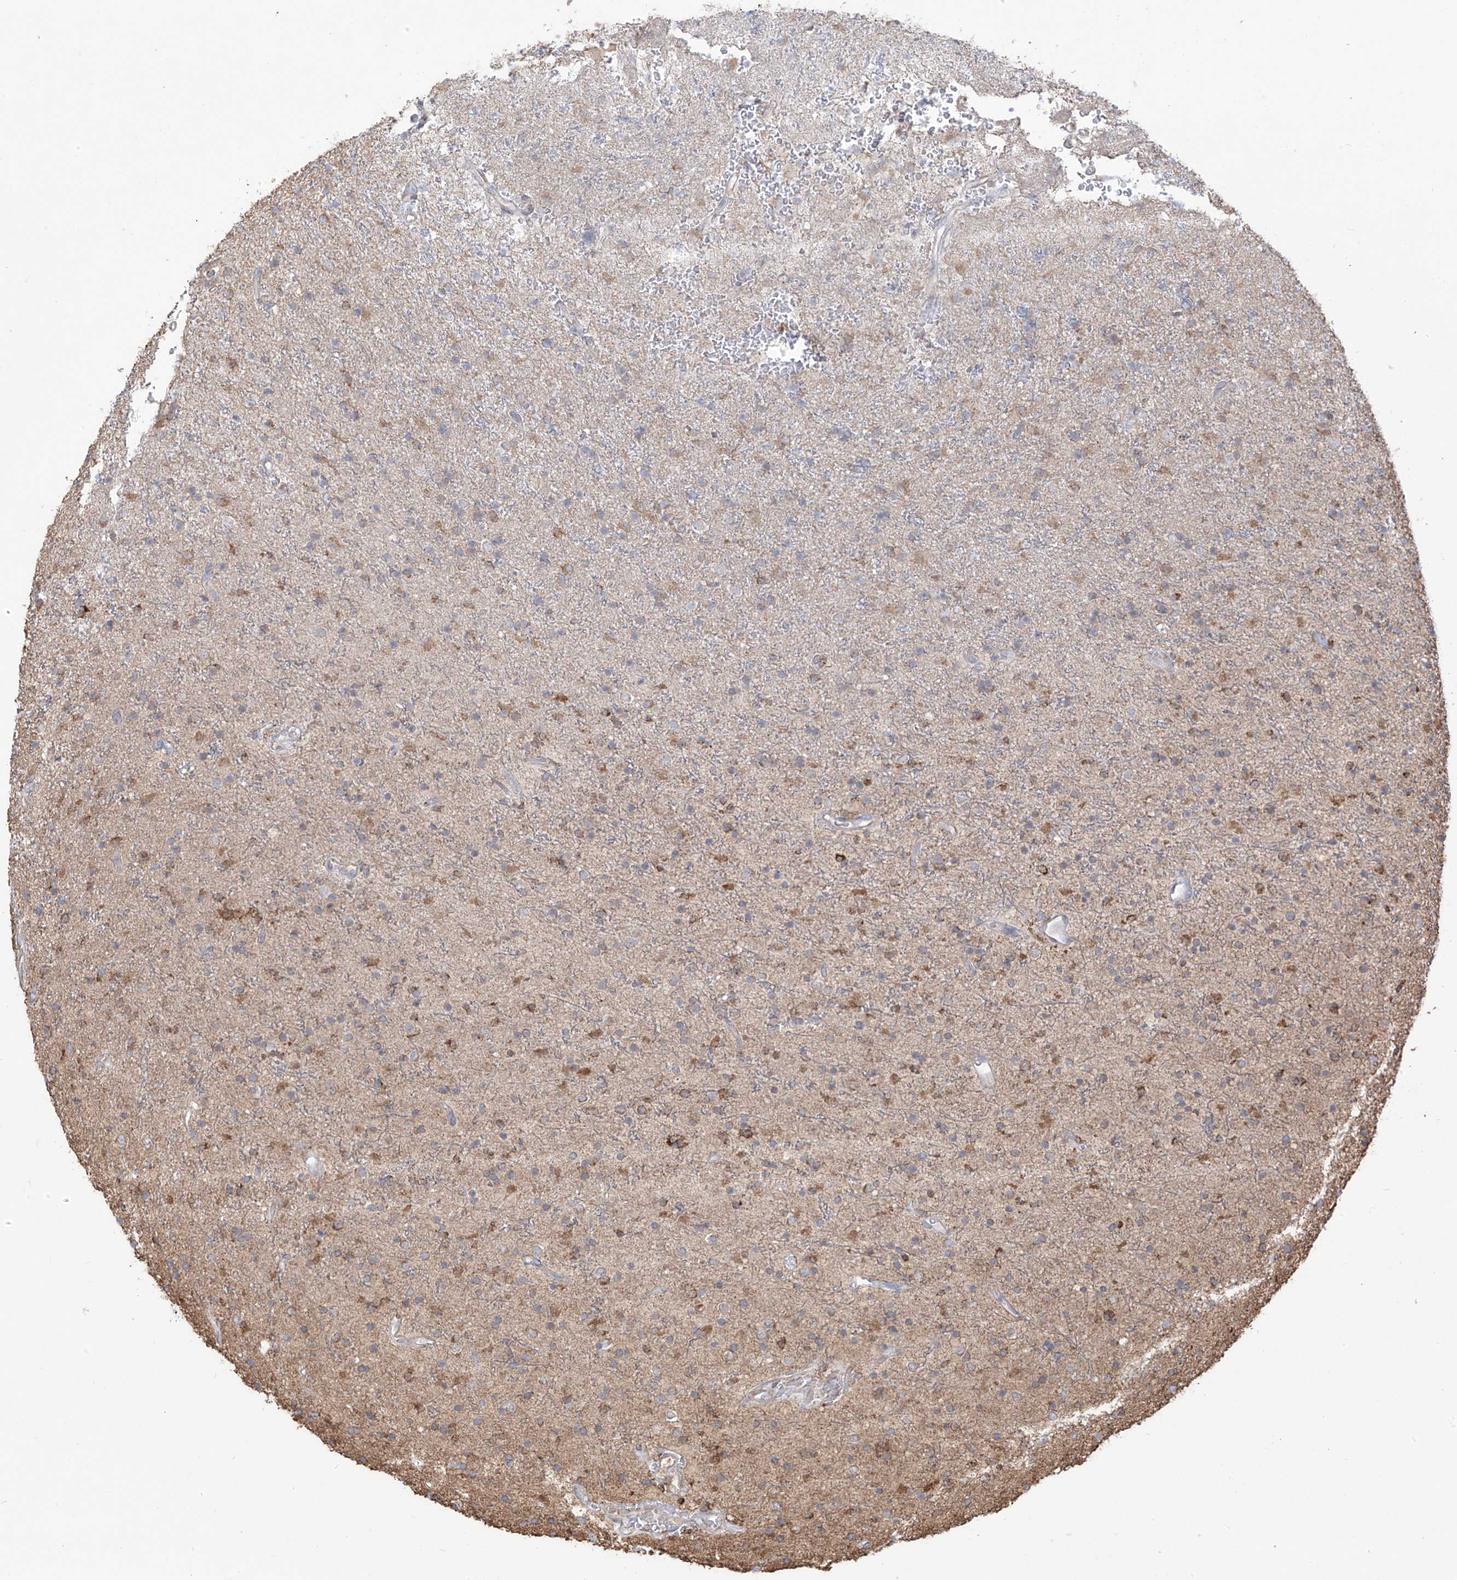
{"staining": {"intensity": "moderate", "quantity": "<25%", "location": "cytoplasmic/membranous"}, "tissue": "glioma", "cell_type": "Tumor cells", "image_type": "cancer", "snomed": [{"axis": "morphology", "description": "Glioma, malignant, High grade"}, {"axis": "topography", "description": "Brain"}], "caption": "This image demonstrates glioma stained with IHC to label a protein in brown. The cytoplasmic/membranous of tumor cells show moderate positivity for the protein. Nuclei are counter-stained blue.", "gene": "PDIA6", "patient": {"sex": "male", "age": 34}}